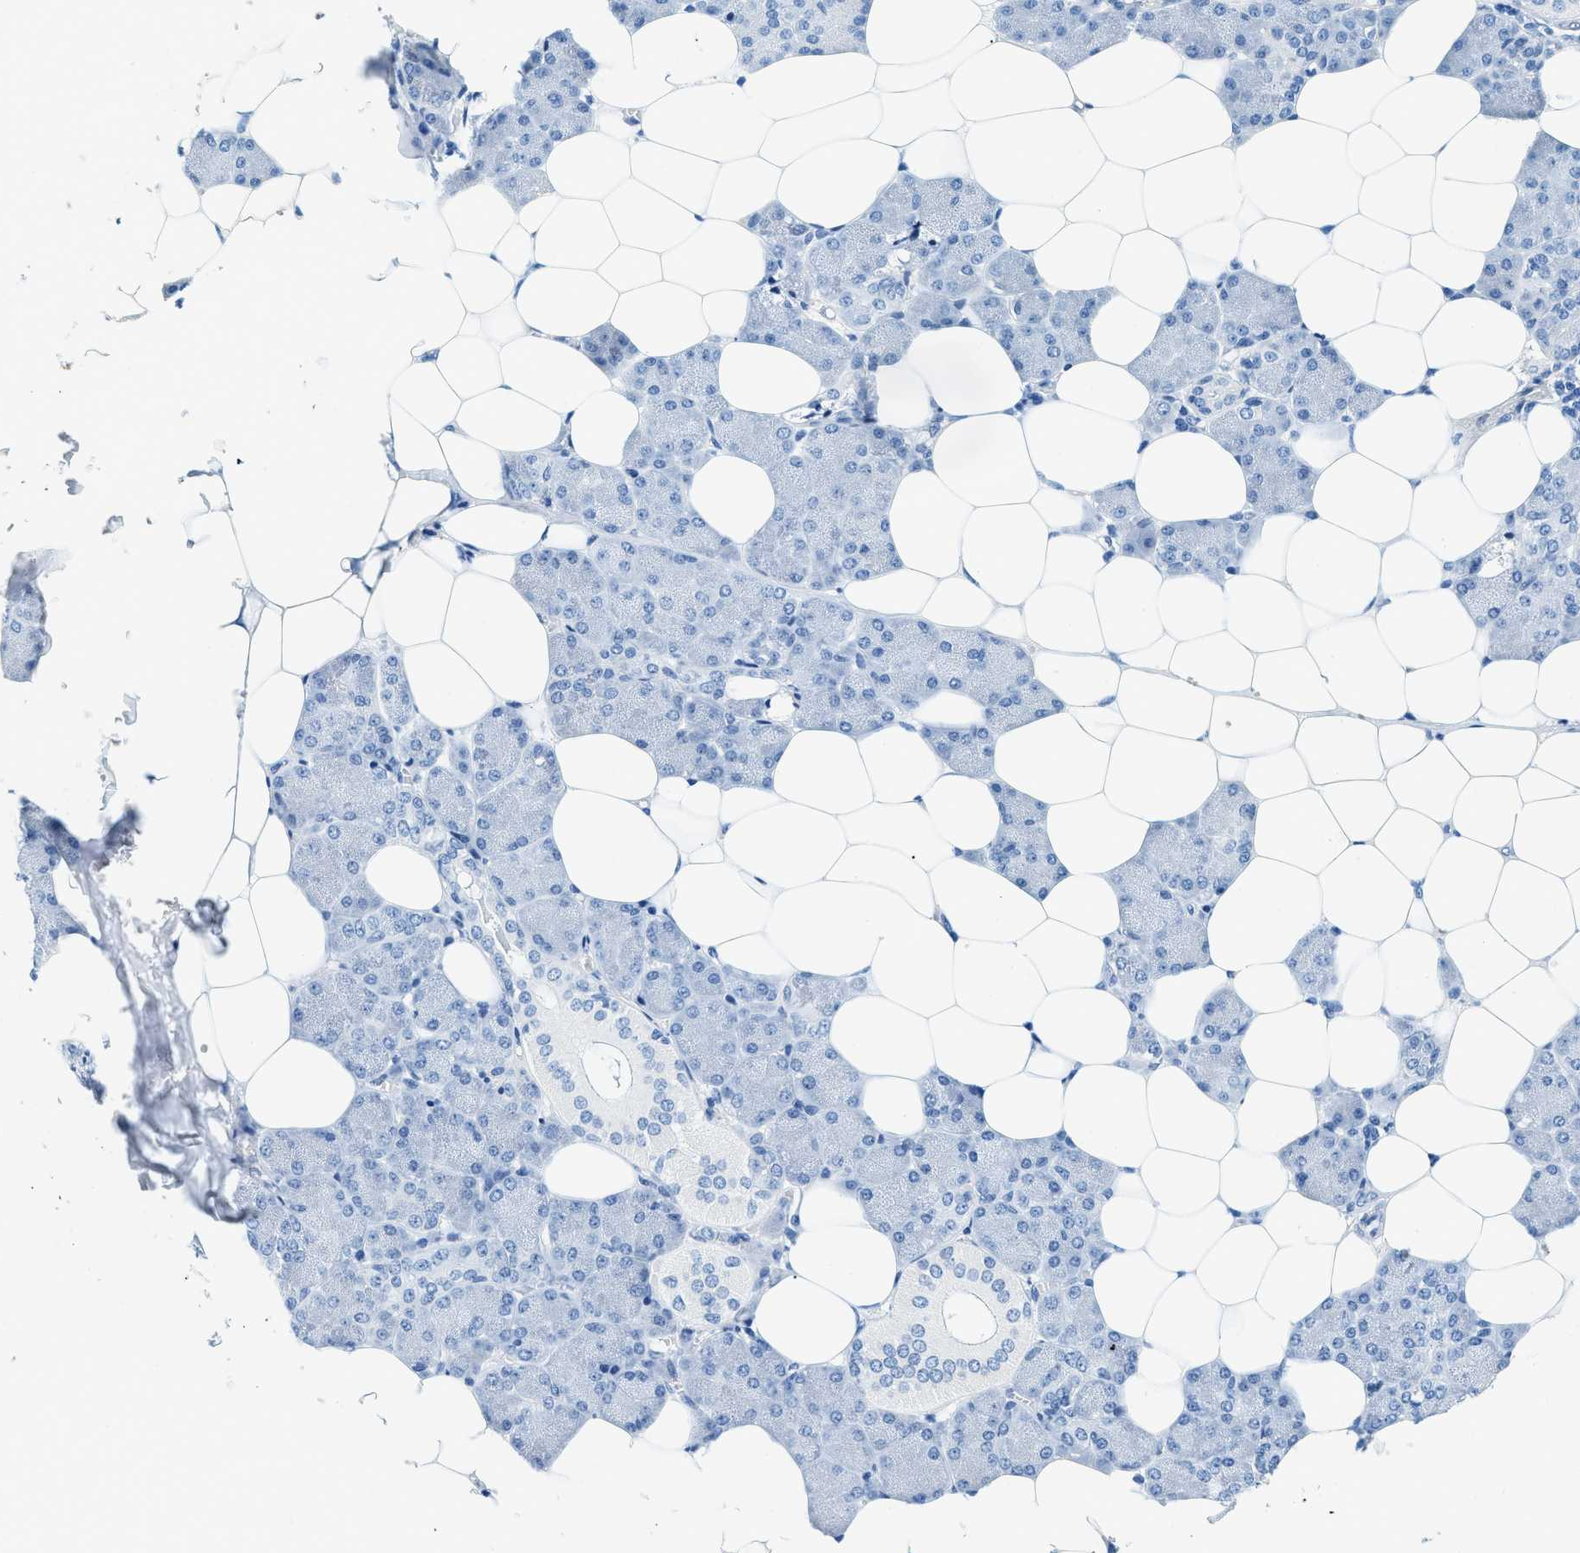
{"staining": {"intensity": "negative", "quantity": "none", "location": "none"}, "tissue": "salivary gland", "cell_type": "Glandular cells", "image_type": "normal", "snomed": [{"axis": "morphology", "description": "Normal tissue, NOS"}, {"axis": "morphology", "description": "Adenoma, NOS"}, {"axis": "topography", "description": "Salivary gland"}], "caption": "The IHC photomicrograph has no significant staining in glandular cells of salivary gland.", "gene": "TPSAB1", "patient": {"sex": "female", "age": 32}}